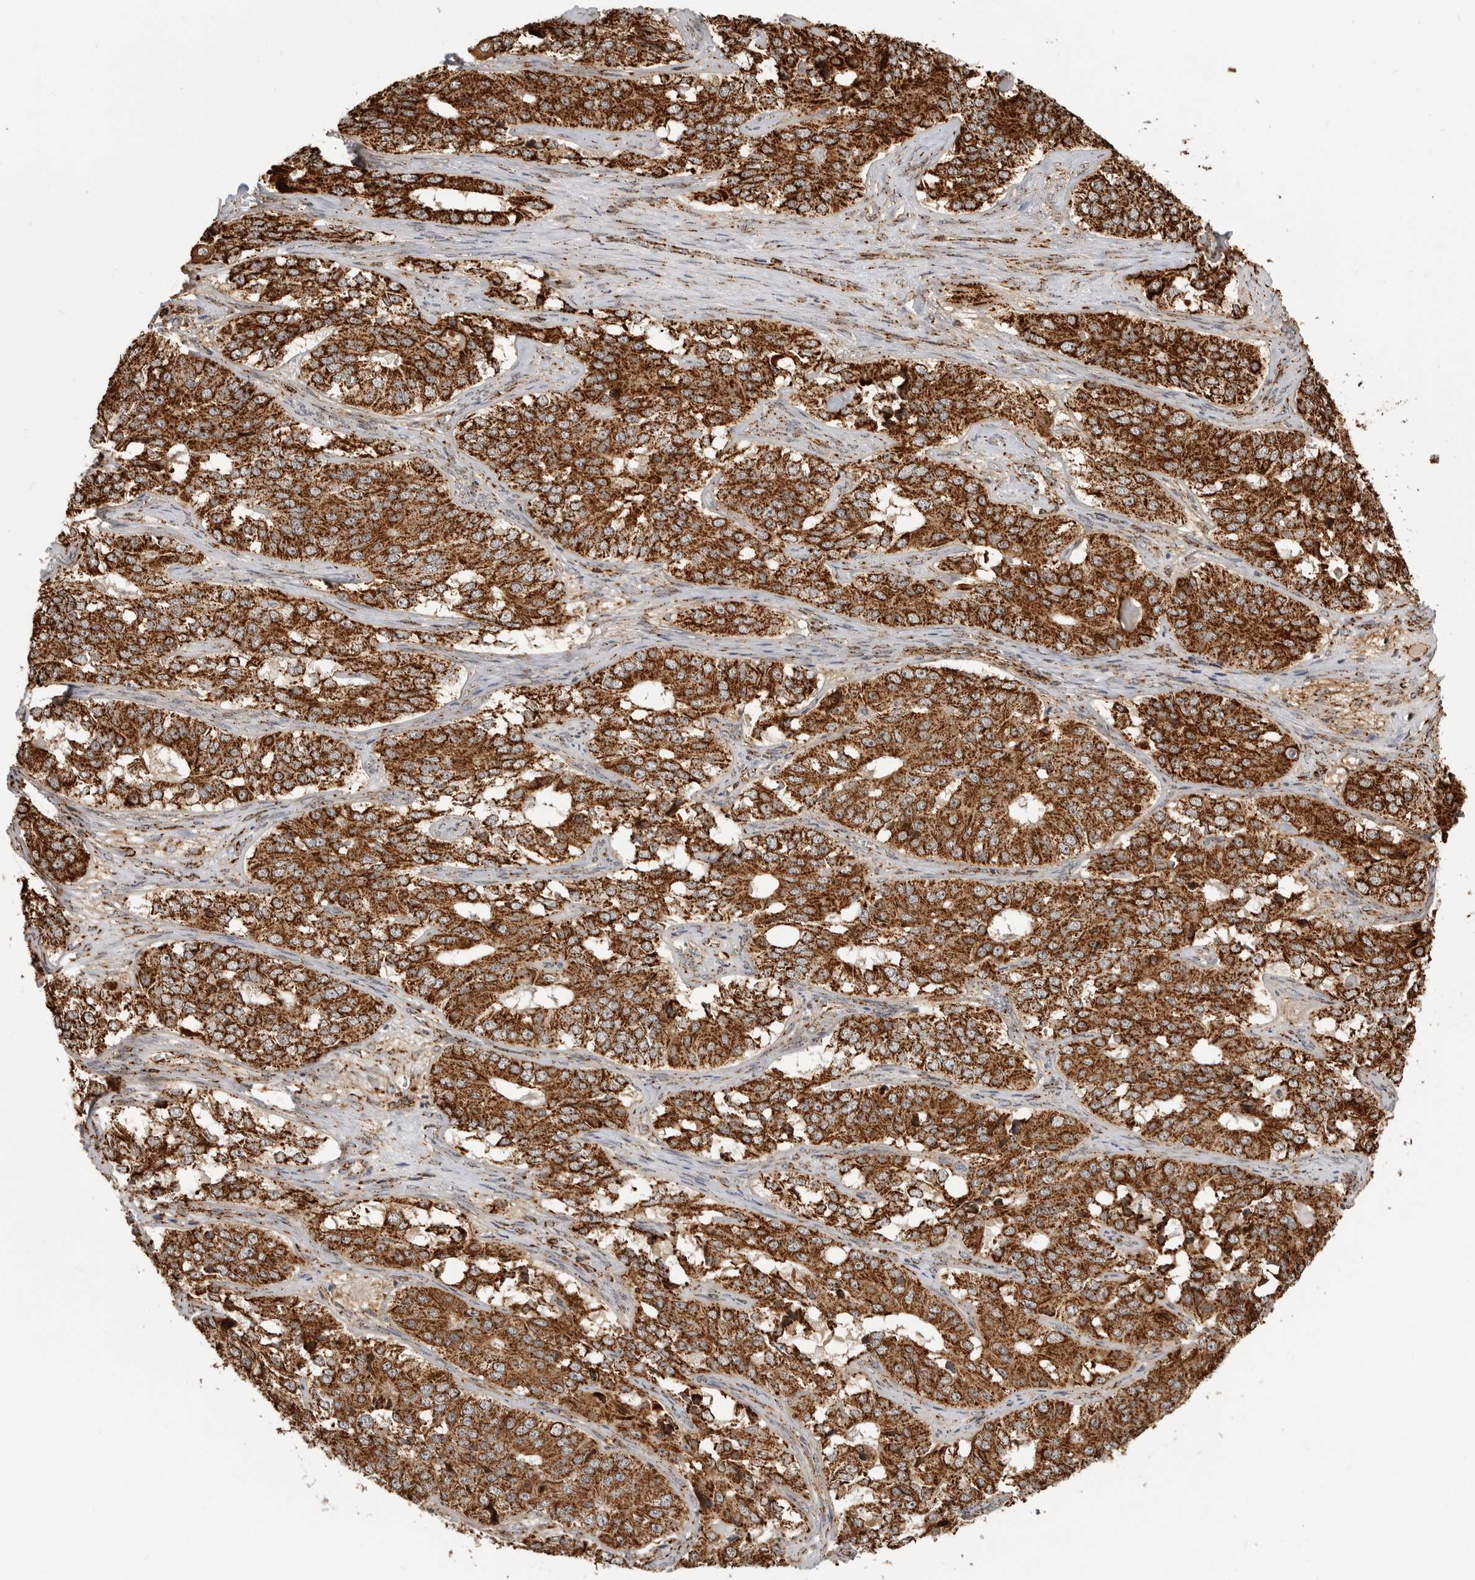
{"staining": {"intensity": "strong", "quantity": ">75%", "location": "cytoplasmic/membranous"}, "tissue": "ovarian cancer", "cell_type": "Tumor cells", "image_type": "cancer", "snomed": [{"axis": "morphology", "description": "Carcinoma, endometroid"}, {"axis": "topography", "description": "Ovary"}], "caption": "There is high levels of strong cytoplasmic/membranous positivity in tumor cells of ovarian cancer (endometroid carcinoma), as demonstrated by immunohistochemical staining (brown color).", "gene": "BMP2K", "patient": {"sex": "female", "age": 51}}